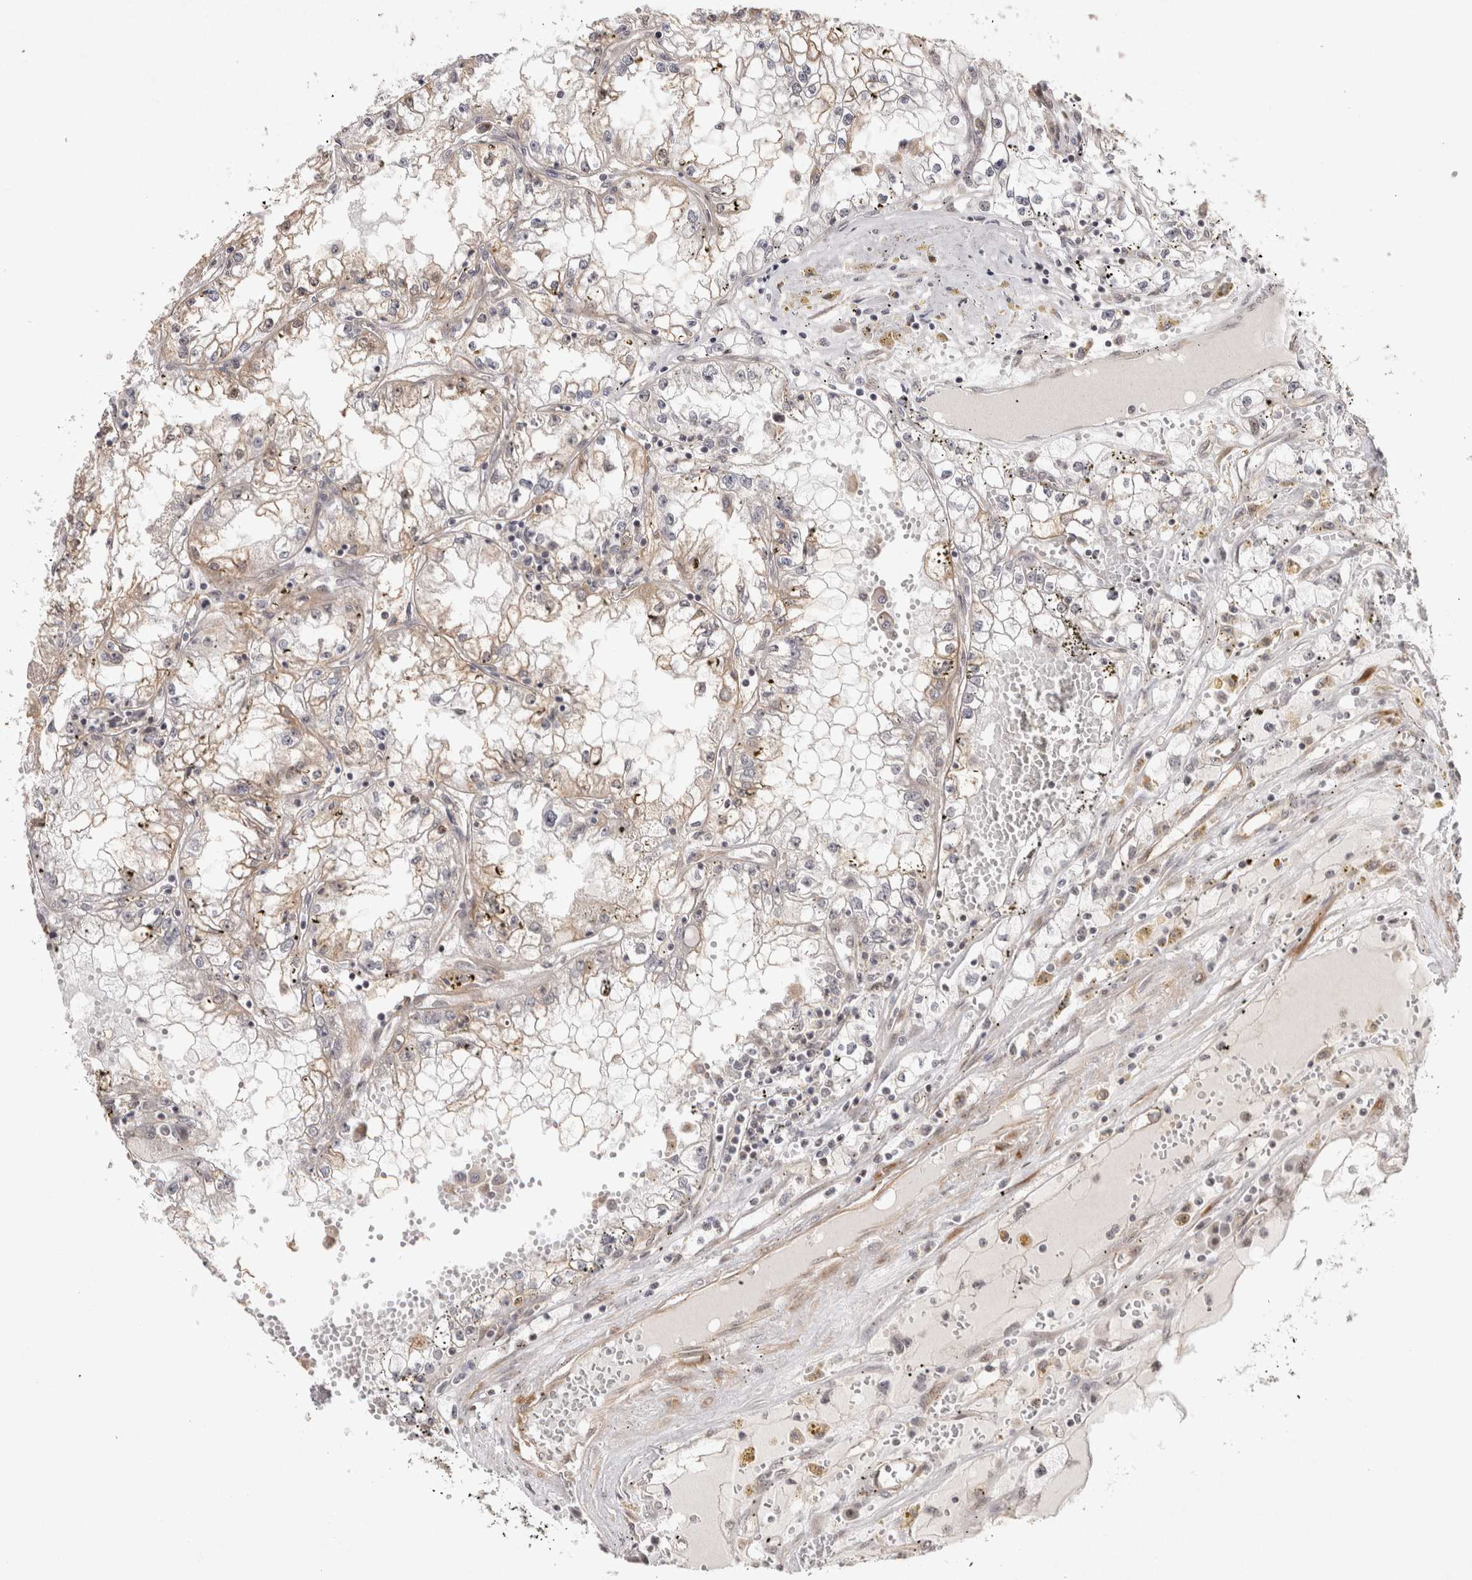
{"staining": {"intensity": "negative", "quantity": "none", "location": "none"}, "tissue": "renal cancer", "cell_type": "Tumor cells", "image_type": "cancer", "snomed": [{"axis": "morphology", "description": "Adenocarcinoma, NOS"}, {"axis": "topography", "description": "Kidney"}], "caption": "The histopathology image shows no staining of tumor cells in renal cancer (adenocarcinoma). Brightfield microscopy of IHC stained with DAB (3,3'-diaminobenzidine) (brown) and hematoxylin (blue), captured at high magnification.", "gene": "ZNF318", "patient": {"sex": "male", "age": 56}}